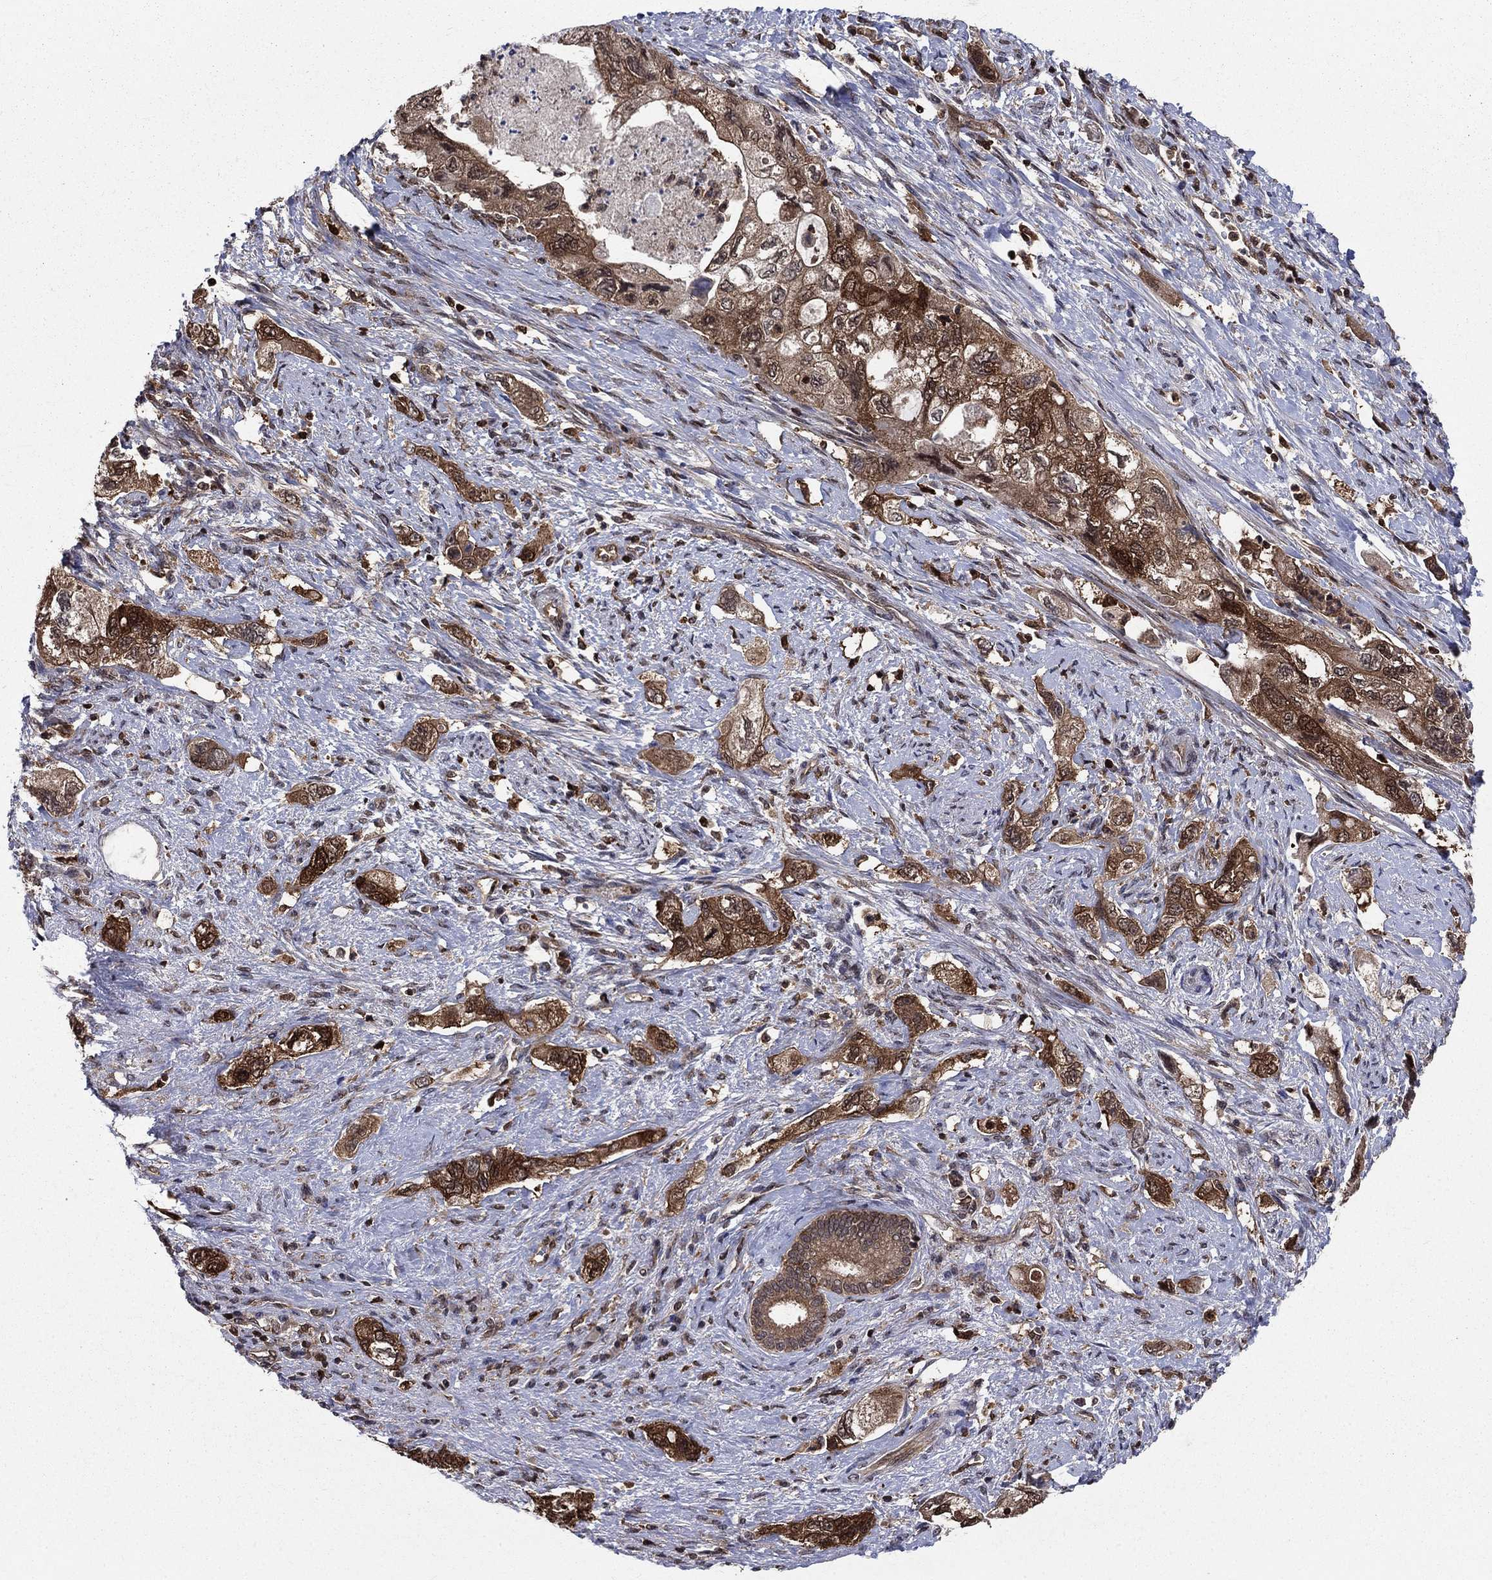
{"staining": {"intensity": "strong", "quantity": ">75%", "location": "cytoplasmic/membranous"}, "tissue": "pancreatic cancer", "cell_type": "Tumor cells", "image_type": "cancer", "snomed": [{"axis": "morphology", "description": "Adenocarcinoma, NOS"}, {"axis": "topography", "description": "Pancreas"}], "caption": "The image exhibits staining of adenocarcinoma (pancreatic), revealing strong cytoplasmic/membranous protein staining (brown color) within tumor cells.", "gene": "CACYBP", "patient": {"sex": "female", "age": 73}}